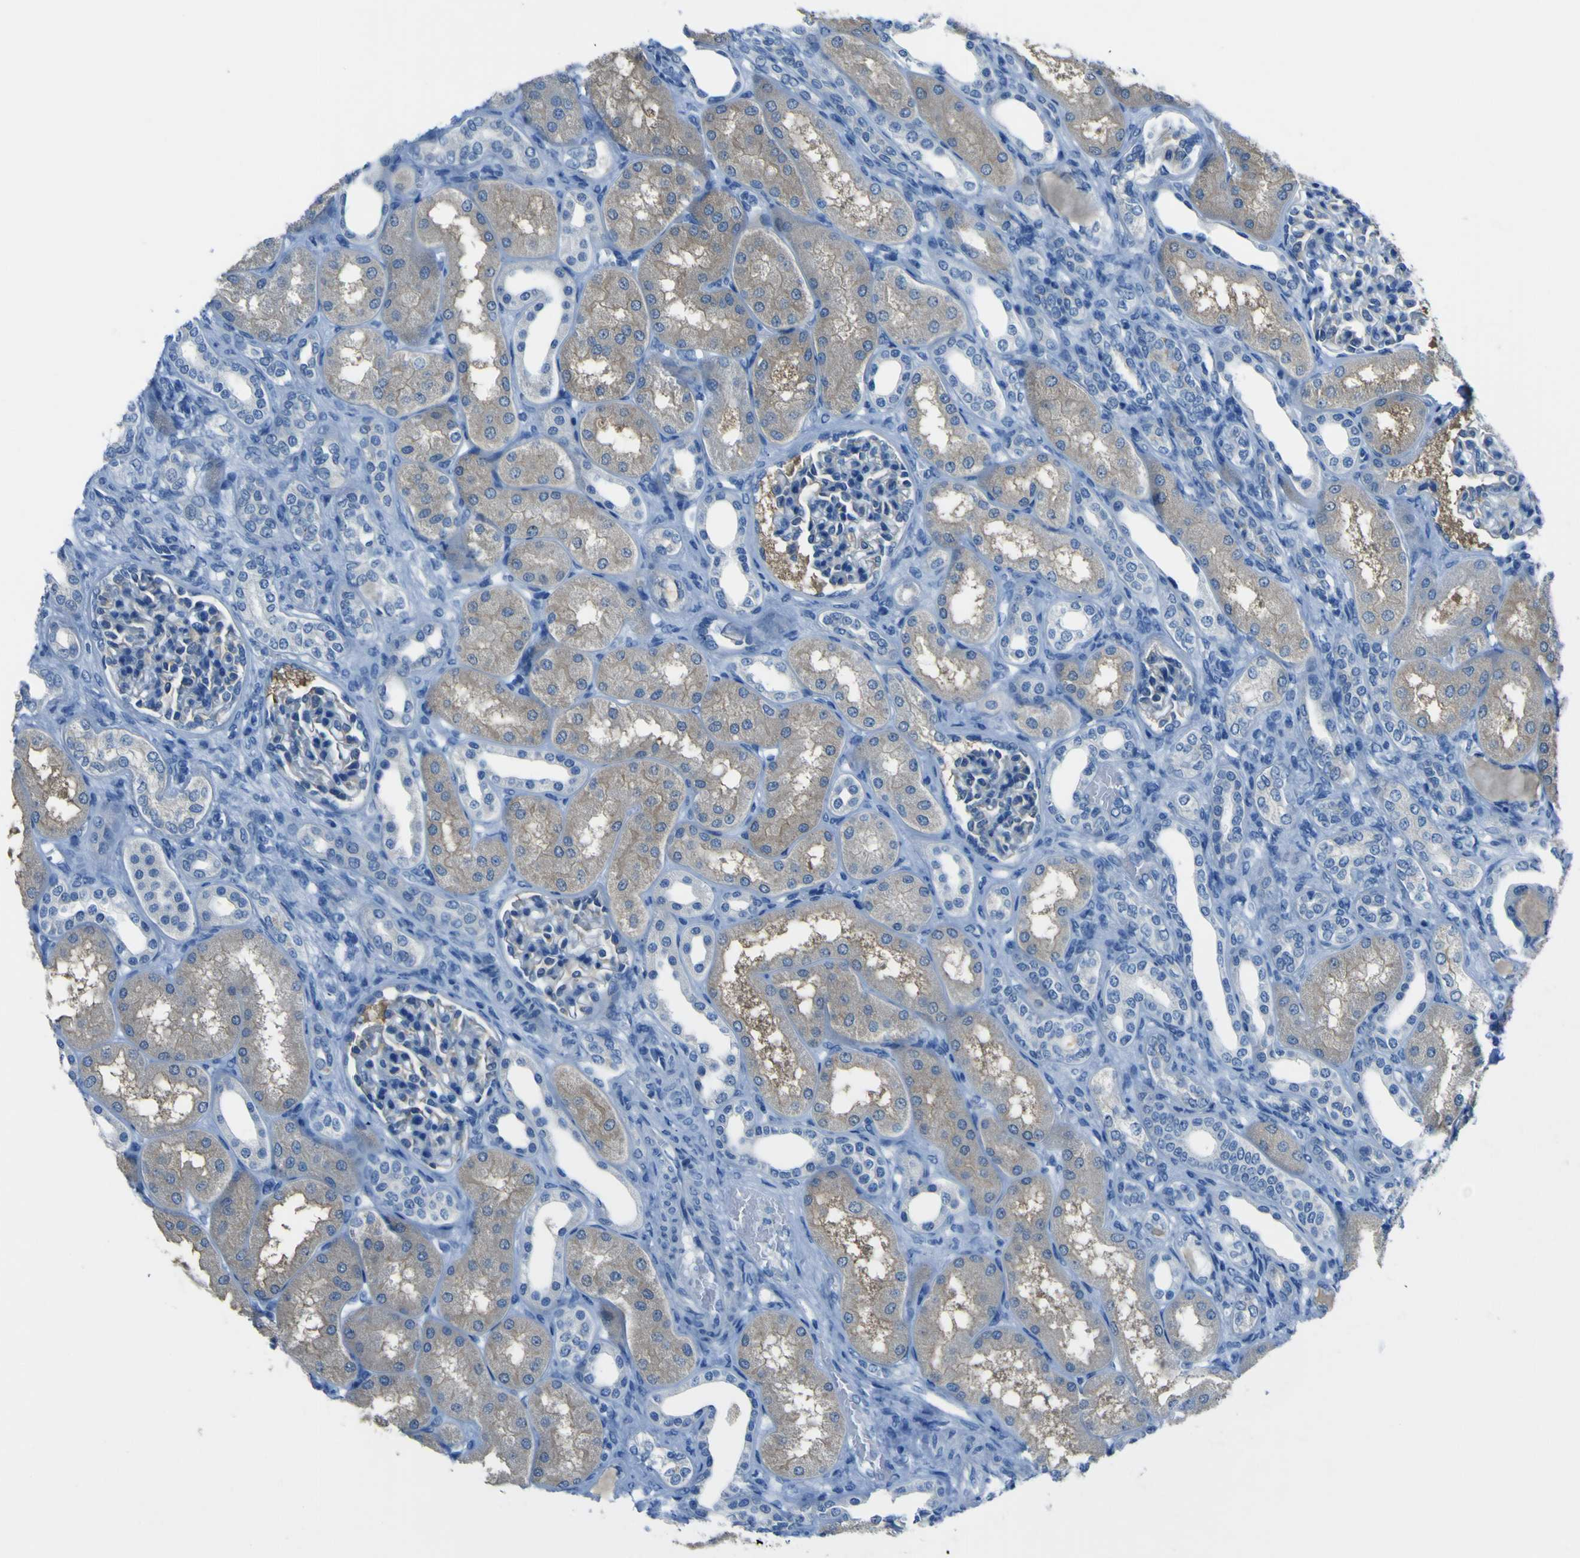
{"staining": {"intensity": "negative", "quantity": "none", "location": "none"}, "tissue": "kidney", "cell_type": "Cells in glomeruli", "image_type": "normal", "snomed": [{"axis": "morphology", "description": "Normal tissue, NOS"}, {"axis": "topography", "description": "Kidney"}], "caption": "This histopathology image is of normal kidney stained with IHC to label a protein in brown with the nuclei are counter-stained blue. There is no expression in cells in glomeruli. (IHC, brightfield microscopy, high magnification).", "gene": "PHKG1", "patient": {"sex": "male", "age": 7}}